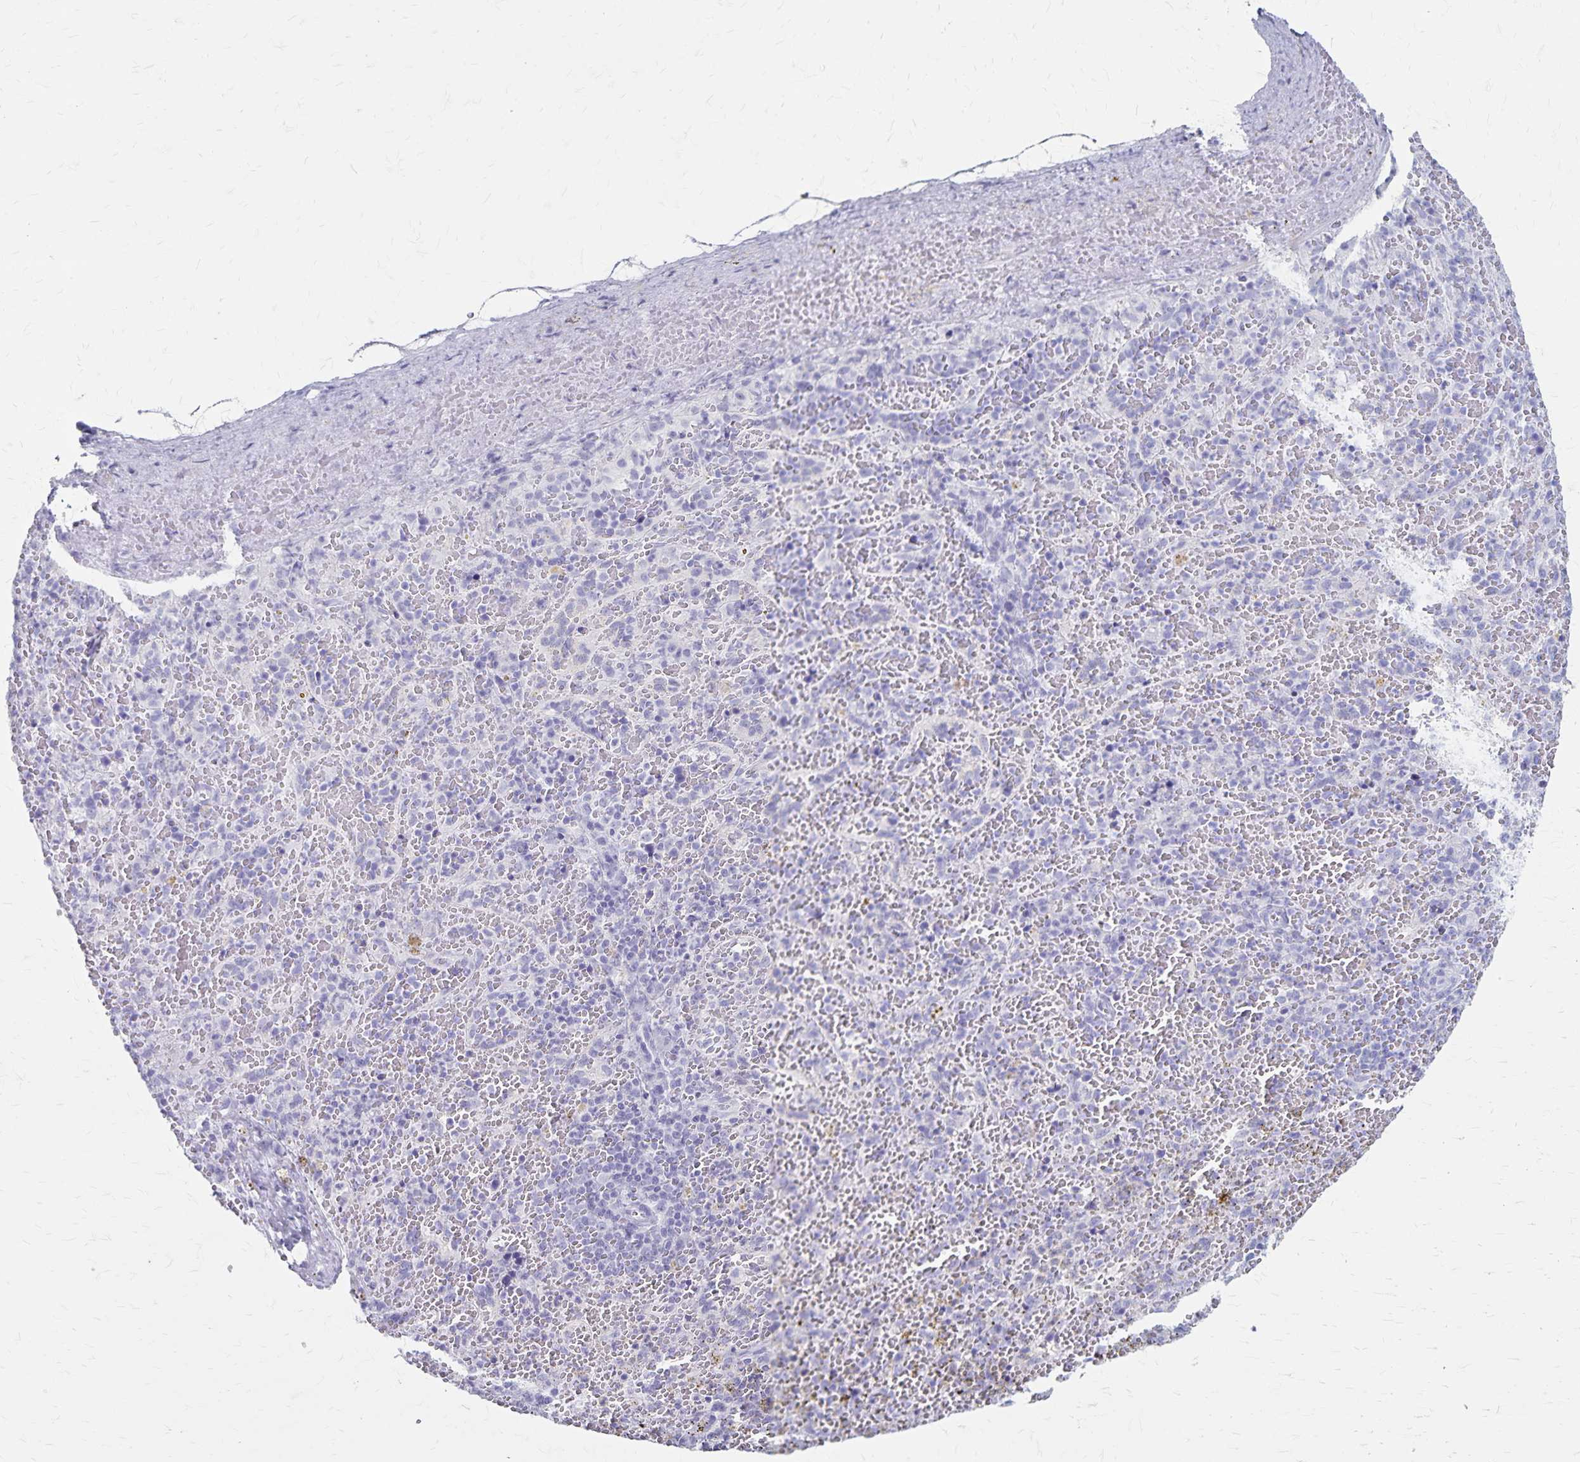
{"staining": {"intensity": "negative", "quantity": "none", "location": "none"}, "tissue": "spleen", "cell_type": "Cells in red pulp", "image_type": "normal", "snomed": [{"axis": "morphology", "description": "Normal tissue, NOS"}, {"axis": "topography", "description": "Spleen"}], "caption": "Immunohistochemistry (IHC) histopathology image of benign spleen stained for a protein (brown), which demonstrates no expression in cells in red pulp. (DAB (3,3'-diaminobenzidine) IHC with hematoxylin counter stain).", "gene": "GPBAR1", "patient": {"sex": "female", "age": 50}}